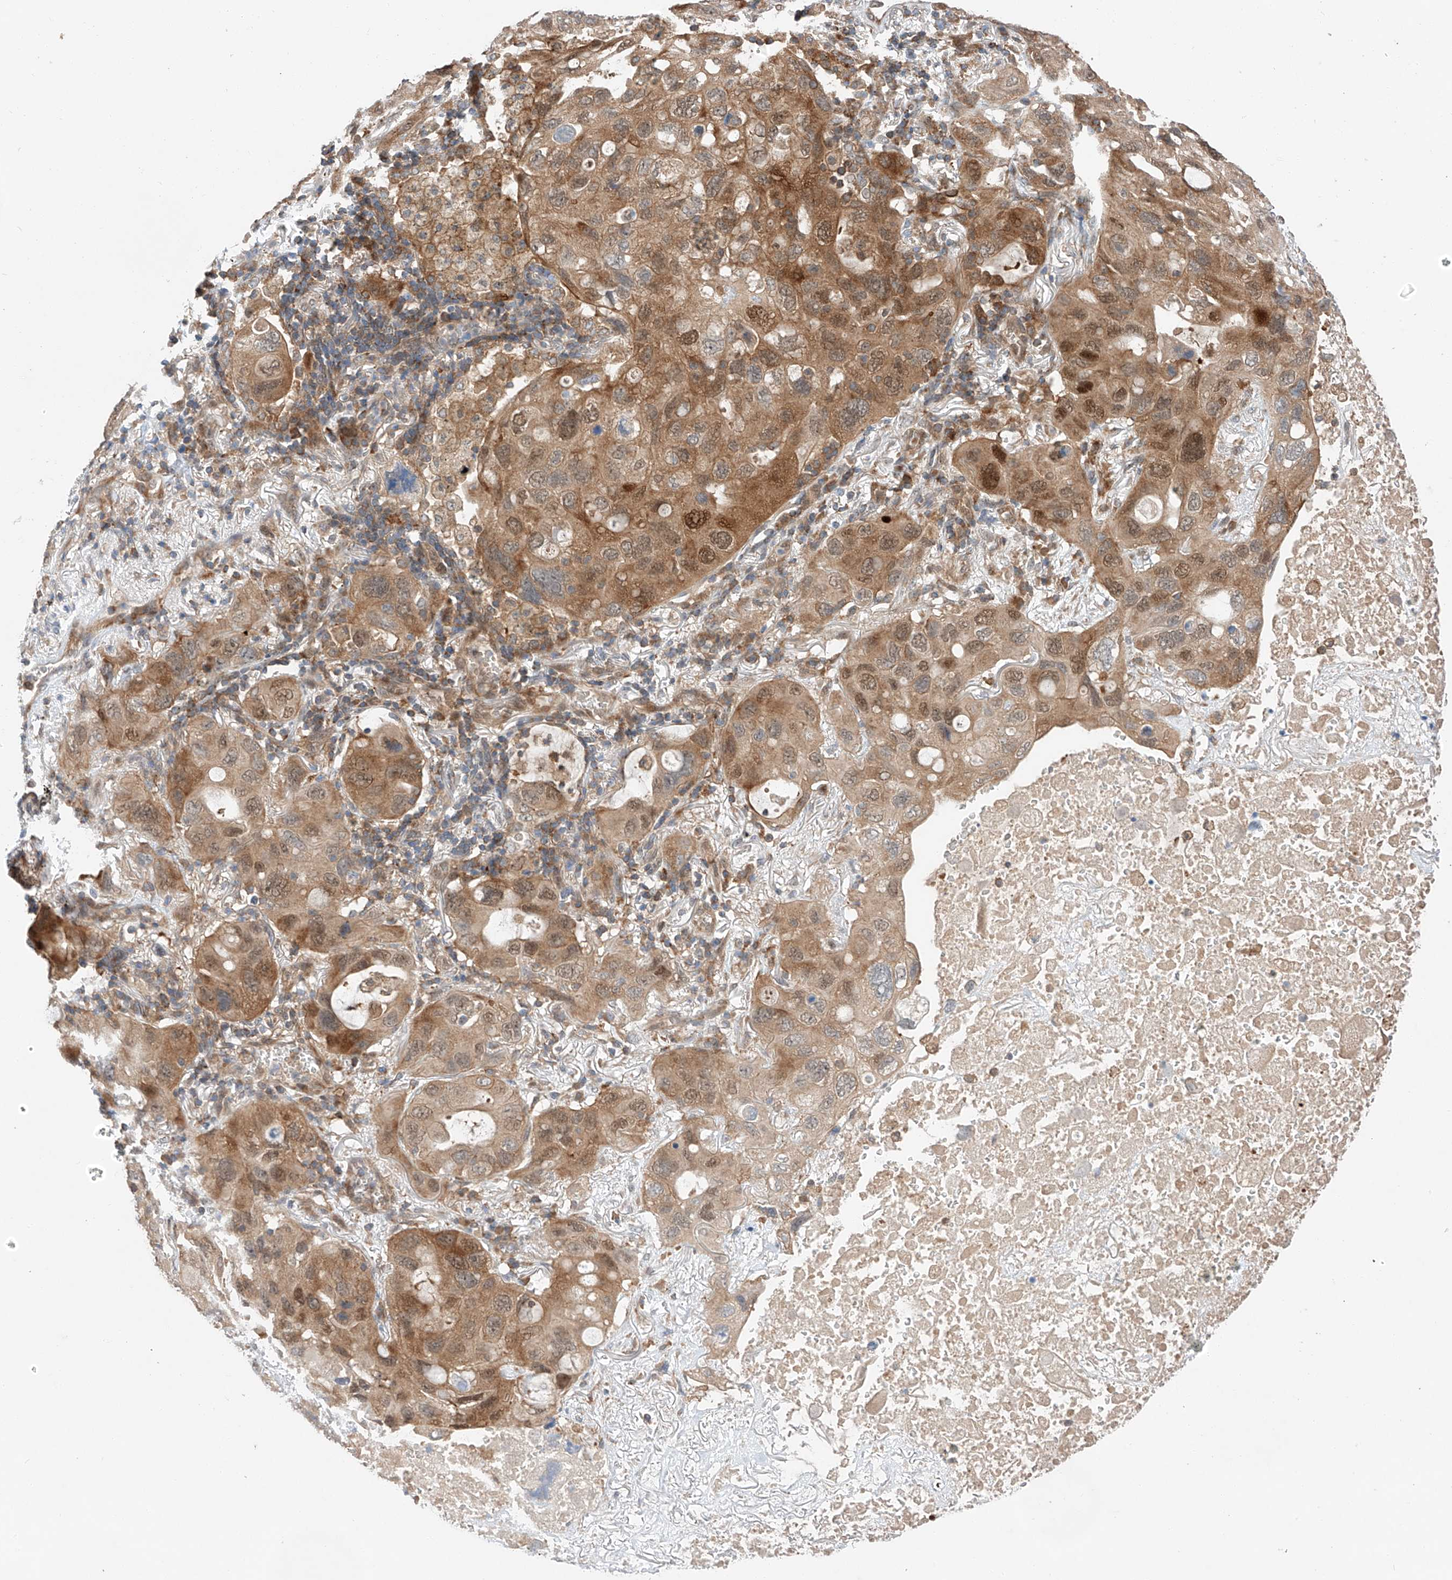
{"staining": {"intensity": "moderate", "quantity": ">75%", "location": "cytoplasmic/membranous,nuclear"}, "tissue": "lung cancer", "cell_type": "Tumor cells", "image_type": "cancer", "snomed": [{"axis": "morphology", "description": "Squamous cell carcinoma, NOS"}, {"axis": "topography", "description": "Lung"}], "caption": "This histopathology image exhibits lung cancer (squamous cell carcinoma) stained with immunohistochemistry to label a protein in brown. The cytoplasmic/membranous and nuclear of tumor cells show moderate positivity for the protein. Nuclei are counter-stained blue.", "gene": "RUSC1", "patient": {"sex": "female", "age": 73}}